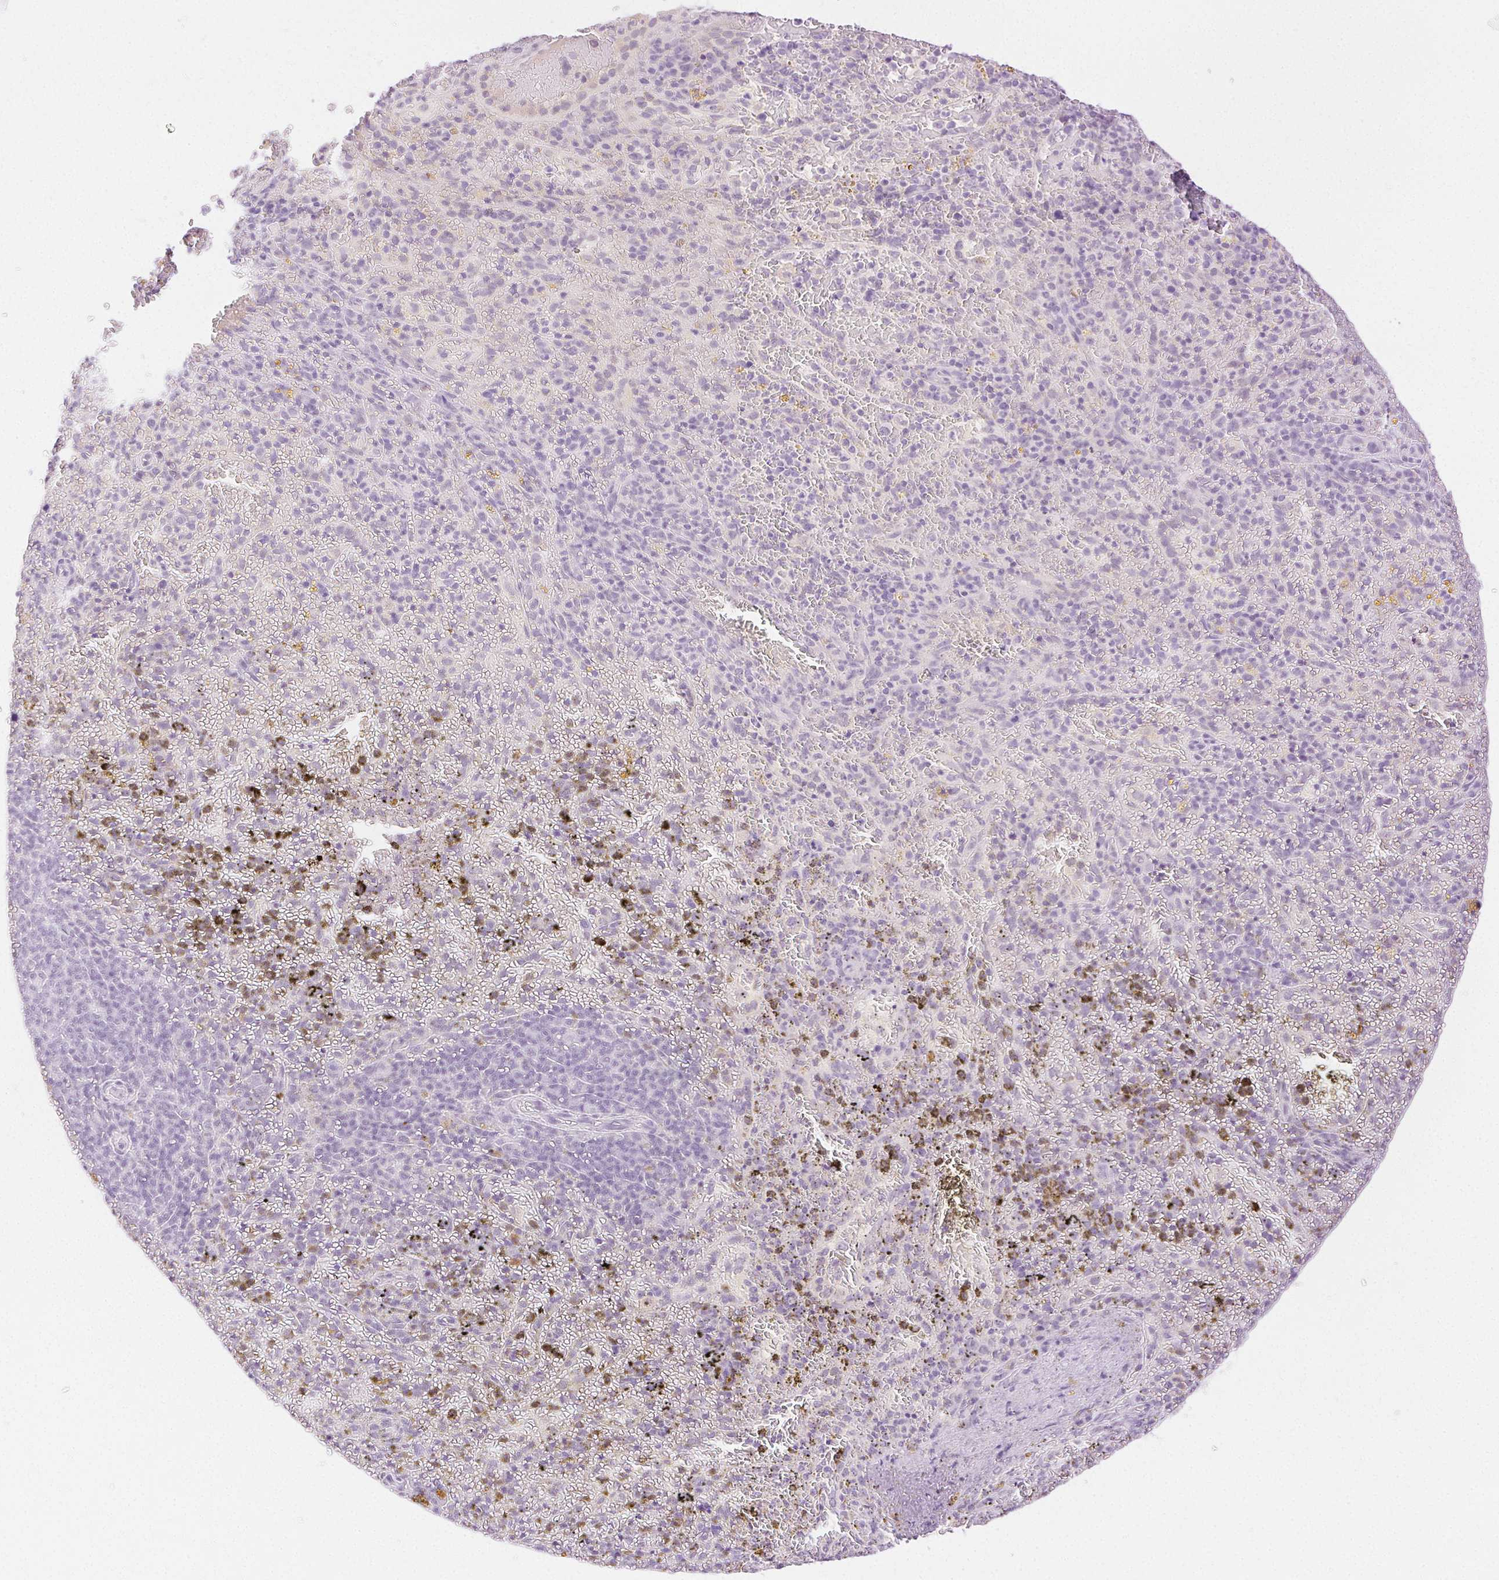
{"staining": {"intensity": "negative", "quantity": "none", "location": "none"}, "tissue": "spleen", "cell_type": "Cells in red pulp", "image_type": "normal", "snomed": [{"axis": "morphology", "description": "Normal tissue, NOS"}, {"axis": "topography", "description": "Spleen"}], "caption": "Cells in red pulp are negative for brown protein staining in unremarkable spleen. (IHC, brightfield microscopy, high magnification).", "gene": "SPACA4", "patient": {"sex": "female", "age": 50}}